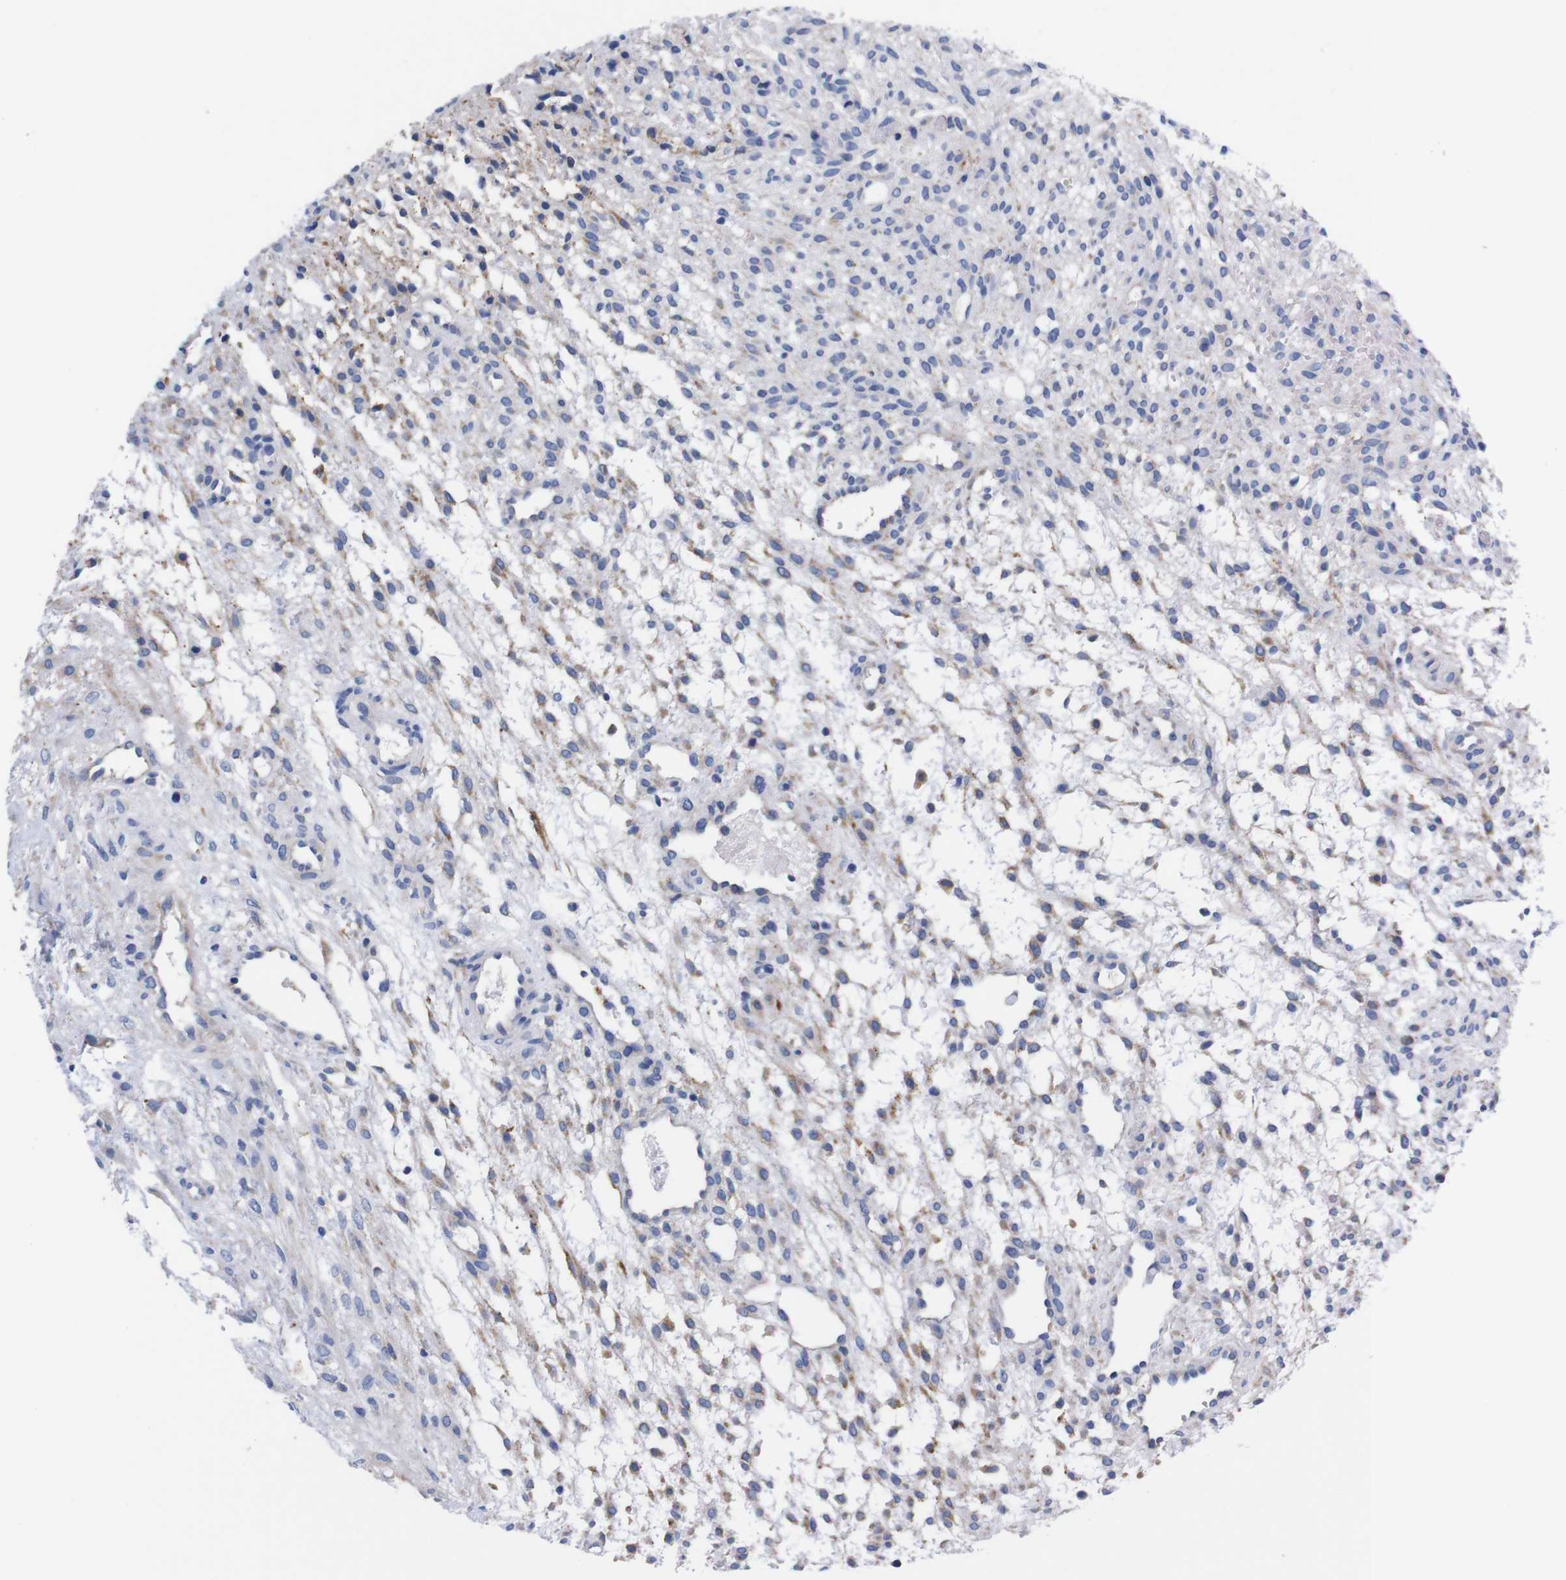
{"staining": {"intensity": "negative", "quantity": "none", "location": "none"}, "tissue": "ovary", "cell_type": "Follicle cells", "image_type": "normal", "snomed": [{"axis": "morphology", "description": "Normal tissue, NOS"}, {"axis": "morphology", "description": "Cyst, NOS"}, {"axis": "topography", "description": "Ovary"}], "caption": "Ovary was stained to show a protein in brown. There is no significant positivity in follicle cells. (Brightfield microscopy of DAB immunohistochemistry at high magnification).", "gene": "NEBL", "patient": {"sex": "female", "age": 18}}